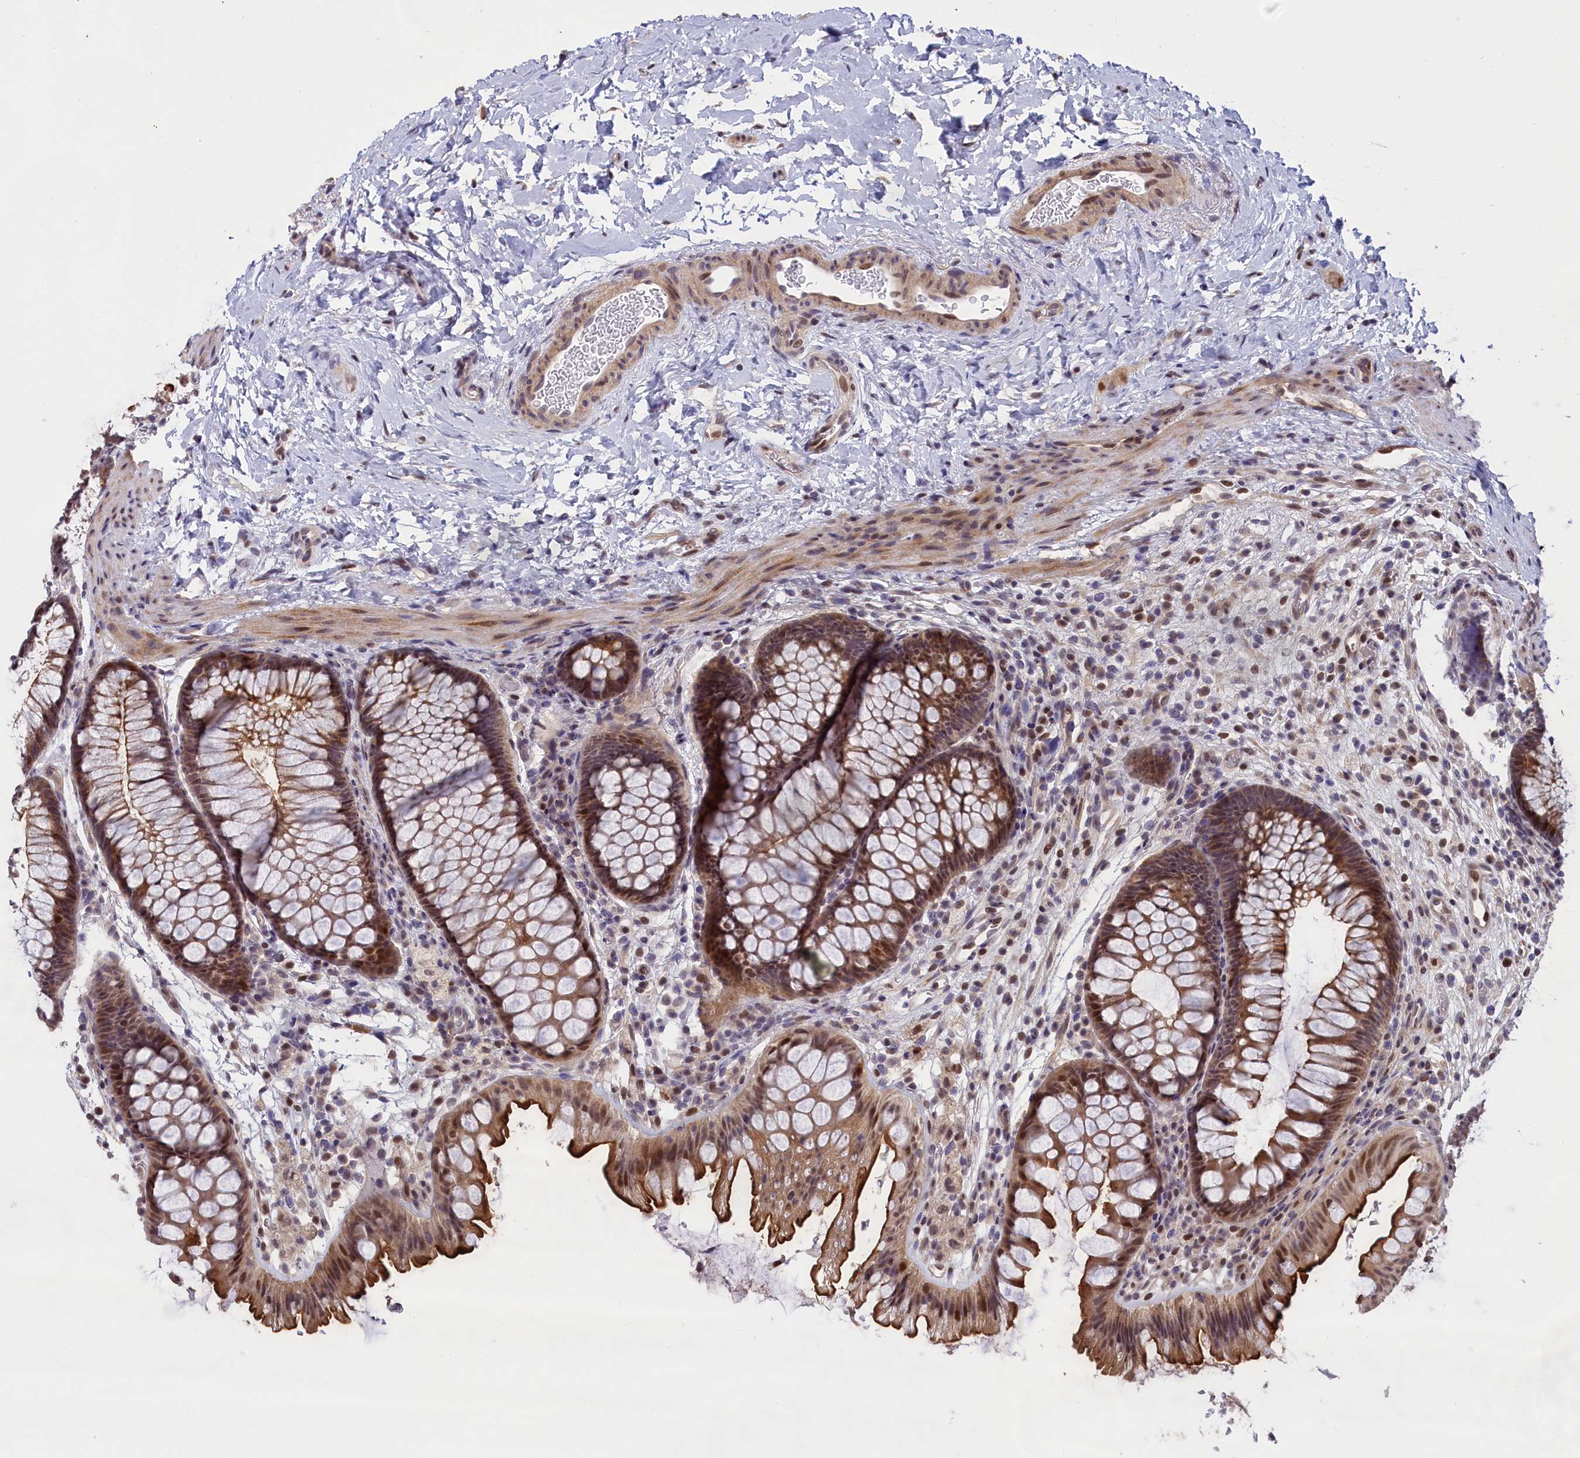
{"staining": {"intensity": "moderate", "quantity": ">75%", "location": "cytoplasmic/membranous,nuclear"}, "tissue": "colon", "cell_type": "Endothelial cells", "image_type": "normal", "snomed": [{"axis": "morphology", "description": "Normal tissue, NOS"}, {"axis": "topography", "description": "Colon"}], "caption": "A photomicrograph of colon stained for a protein demonstrates moderate cytoplasmic/membranous,nuclear brown staining in endothelial cells.", "gene": "RELB", "patient": {"sex": "female", "age": 62}}